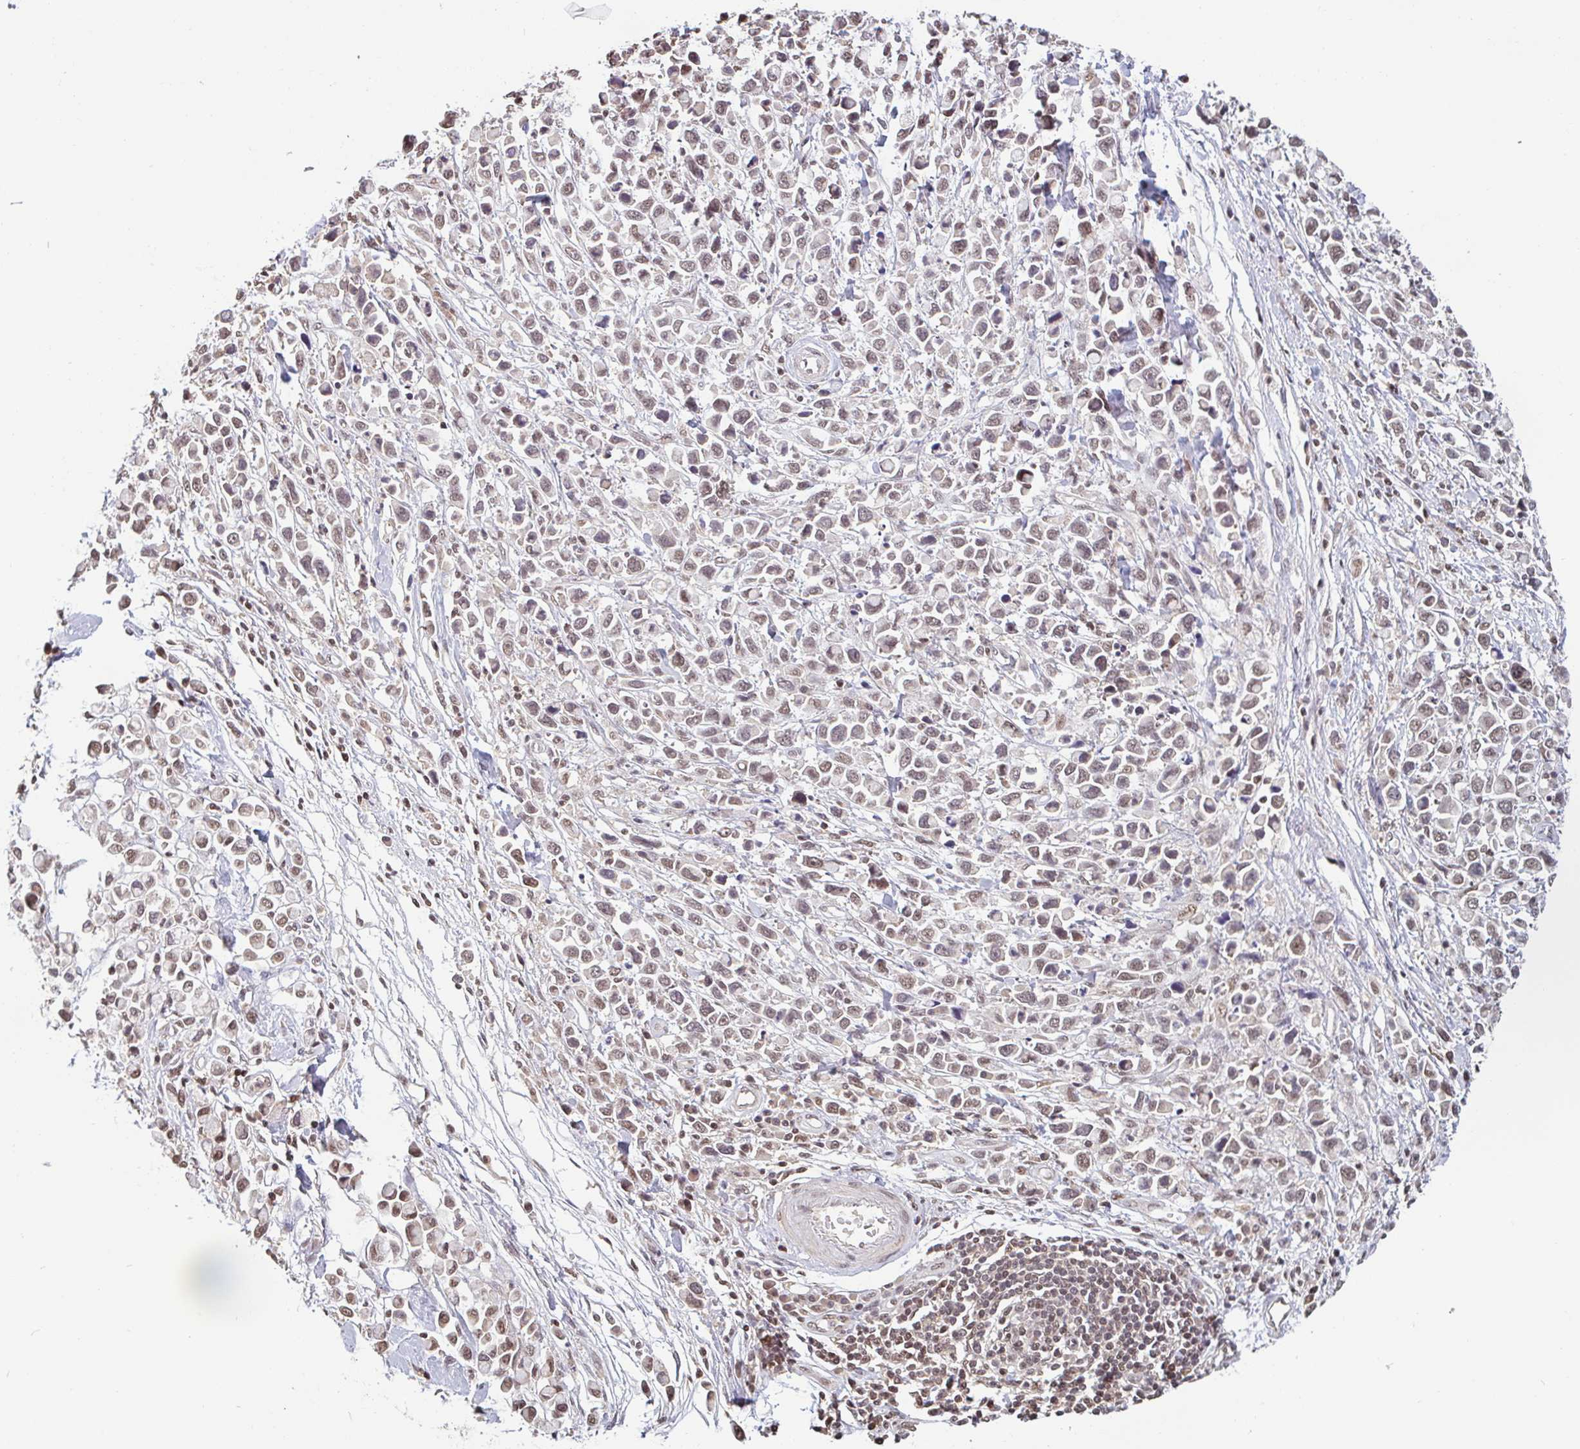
{"staining": {"intensity": "moderate", "quantity": ">75%", "location": "nuclear"}, "tissue": "stomach cancer", "cell_type": "Tumor cells", "image_type": "cancer", "snomed": [{"axis": "morphology", "description": "Adenocarcinoma, NOS"}, {"axis": "topography", "description": "Stomach"}], "caption": "Stomach cancer (adenocarcinoma) was stained to show a protein in brown. There is medium levels of moderate nuclear positivity in about >75% of tumor cells. (Brightfield microscopy of DAB IHC at high magnification).", "gene": "DR1", "patient": {"sex": "female", "age": 81}}